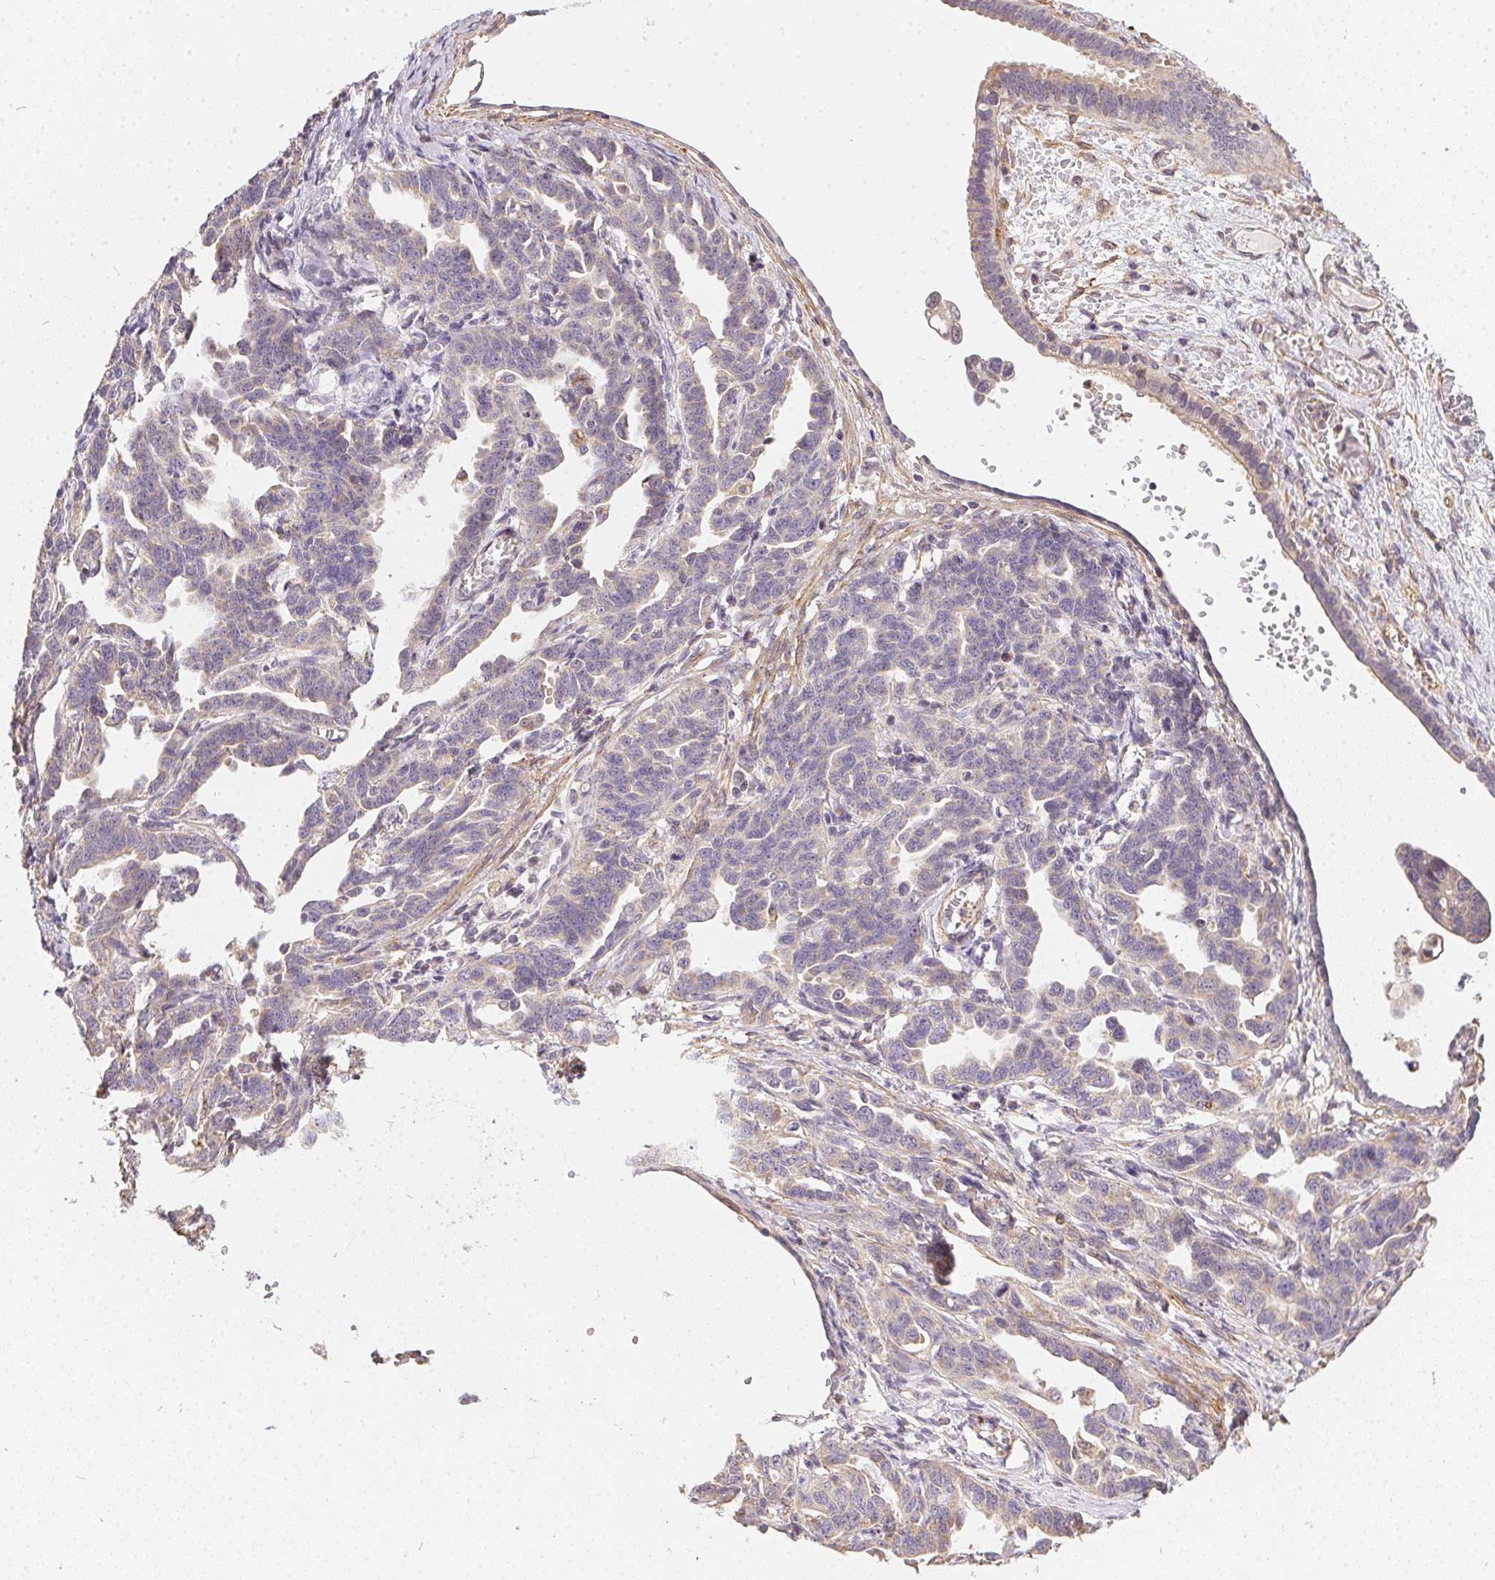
{"staining": {"intensity": "negative", "quantity": "none", "location": "none"}, "tissue": "ovarian cancer", "cell_type": "Tumor cells", "image_type": "cancer", "snomed": [{"axis": "morphology", "description": "Cystadenocarcinoma, serous, NOS"}, {"axis": "topography", "description": "Ovary"}], "caption": "The immunohistochemistry (IHC) histopathology image has no significant positivity in tumor cells of ovarian cancer tissue. The staining was performed using DAB (3,3'-diaminobenzidine) to visualize the protein expression in brown, while the nuclei were stained in blue with hematoxylin (Magnification: 20x).", "gene": "REV3L", "patient": {"sex": "female", "age": 69}}